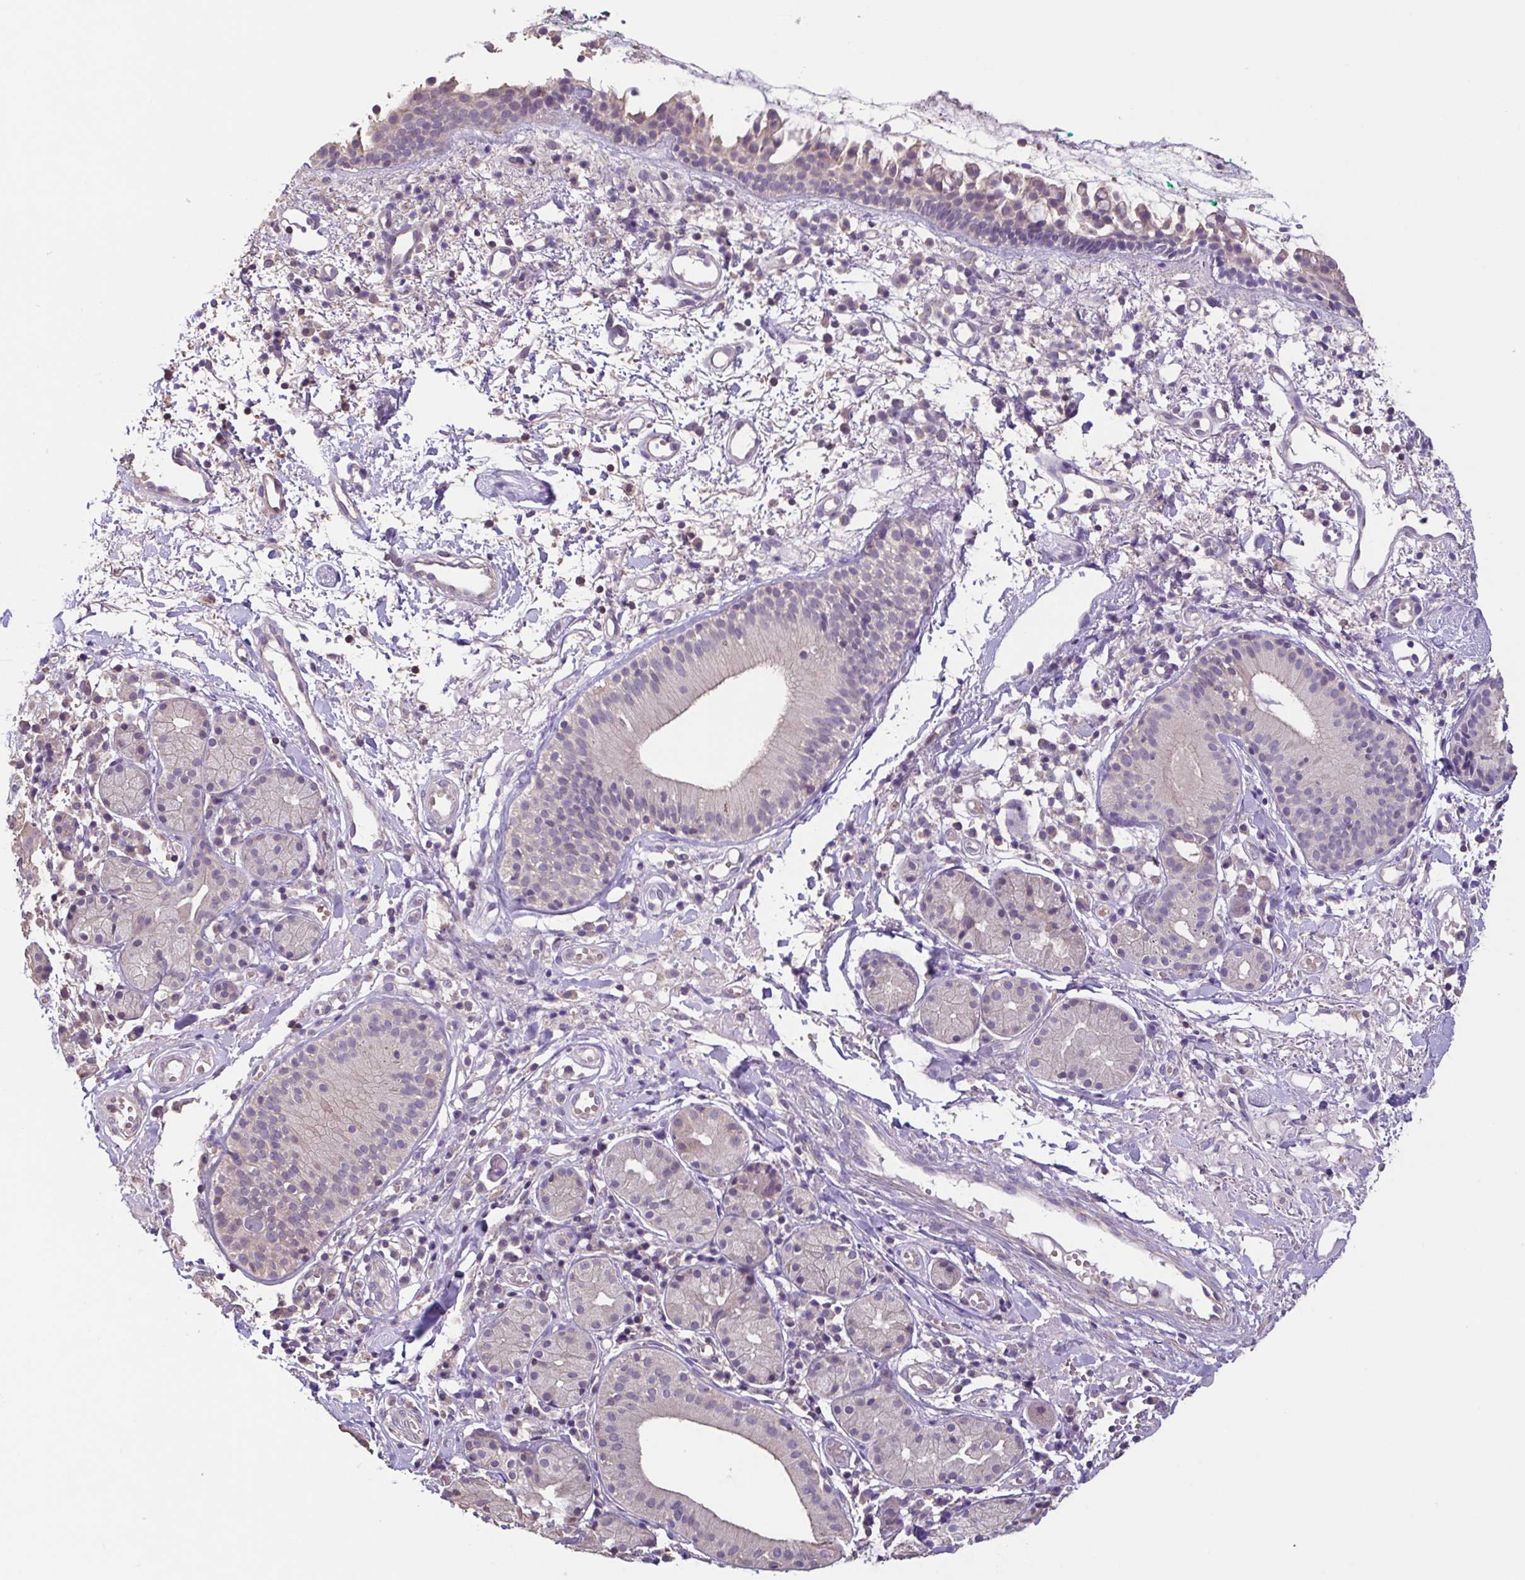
{"staining": {"intensity": "weak", "quantity": "25%-75%", "location": "cytoplasmic/membranous"}, "tissue": "nasopharynx", "cell_type": "Respiratory epithelial cells", "image_type": "normal", "snomed": [{"axis": "morphology", "description": "Normal tissue, NOS"}, {"axis": "morphology", "description": "Basal cell carcinoma"}, {"axis": "topography", "description": "Cartilage tissue"}, {"axis": "topography", "description": "Nasopharynx"}, {"axis": "topography", "description": "Oral tissue"}], "caption": "A micrograph of human nasopharynx stained for a protein shows weak cytoplasmic/membranous brown staining in respiratory epithelial cells. (Brightfield microscopy of DAB IHC at high magnification).", "gene": "ACTRT2", "patient": {"sex": "female", "age": 77}}